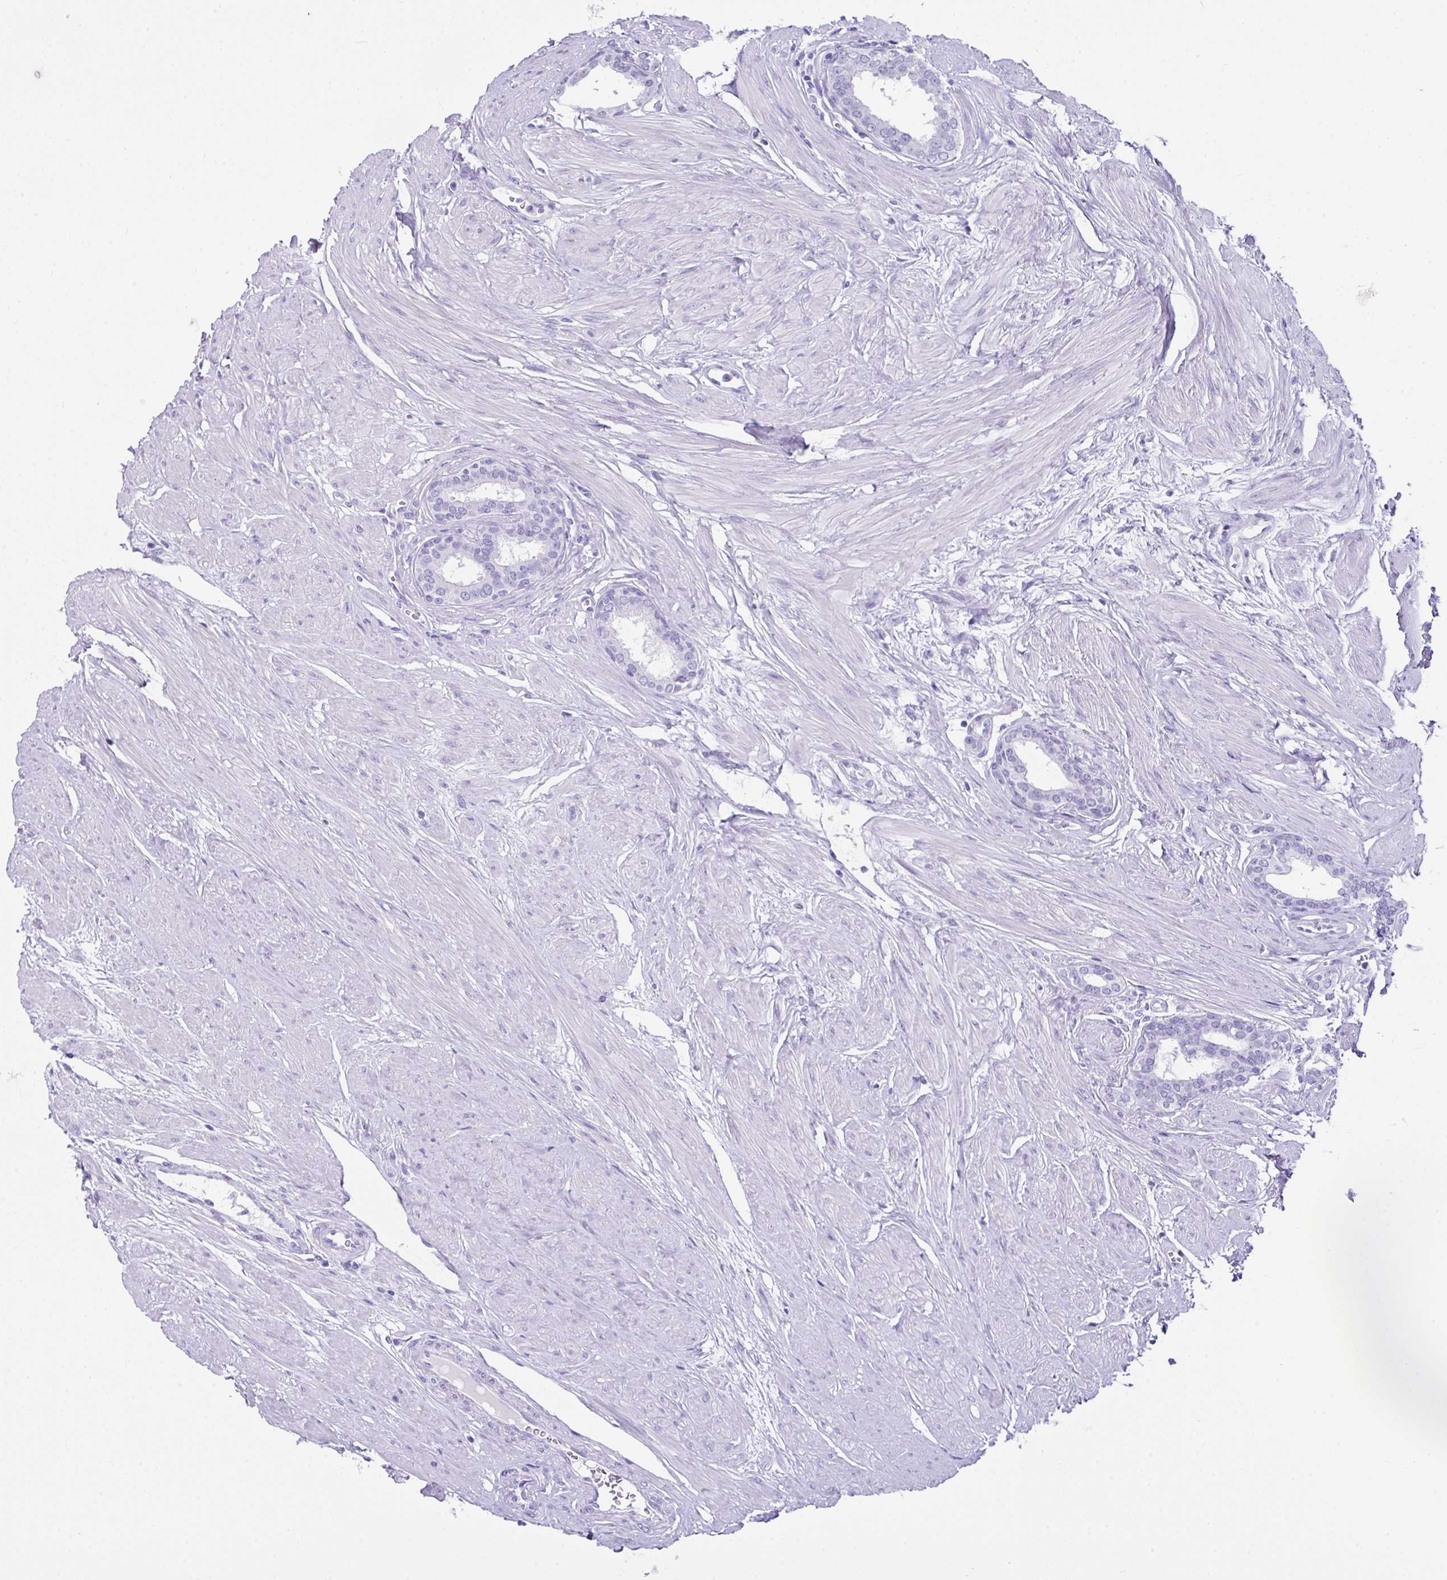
{"staining": {"intensity": "negative", "quantity": "none", "location": "none"}, "tissue": "prostate", "cell_type": "Glandular cells", "image_type": "normal", "snomed": [{"axis": "morphology", "description": "Normal tissue, NOS"}, {"axis": "topography", "description": "Prostate"}, {"axis": "topography", "description": "Peripheral nerve tissue"}], "caption": "Glandular cells show no significant protein staining in benign prostate. (Immunohistochemistry (ihc), brightfield microscopy, high magnification).", "gene": "LGALS4", "patient": {"sex": "male", "age": 55}}